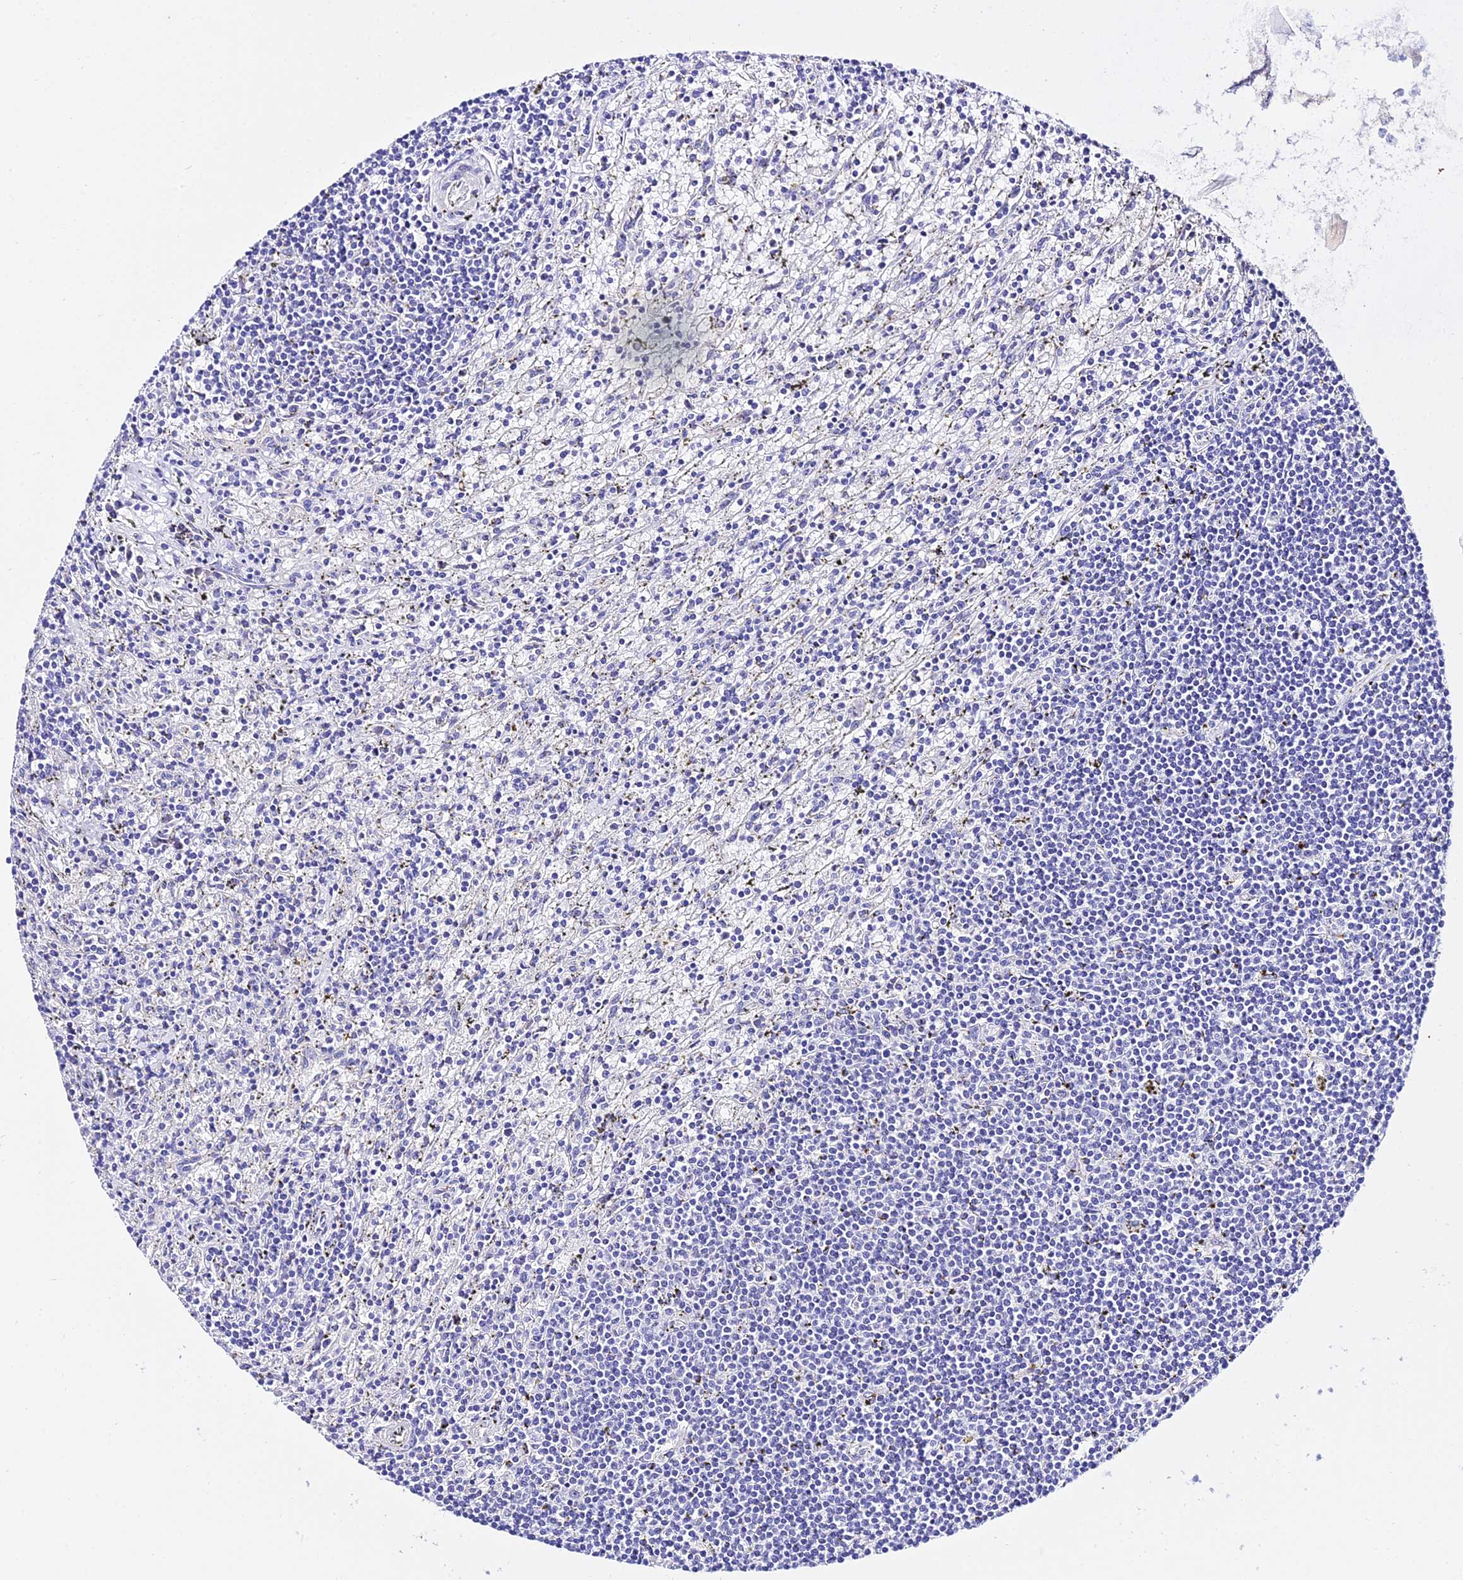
{"staining": {"intensity": "negative", "quantity": "none", "location": "none"}, "tissue": "lymphoma", "cell_type": "Tumor cells", "image_type": "cancer", "snomed": [{"axis": "morphology", "description": "Malignant lymphoma, non-Hodgkin's type, Low grade"}, {"axis": "topography", "description": "Spleen"}], "caption": "The micrograph exhibits no significant positivity in tumor cells of lymphoma.", "gene": "DEFB106A", "patient": {"sex": "male", "age": 76}}